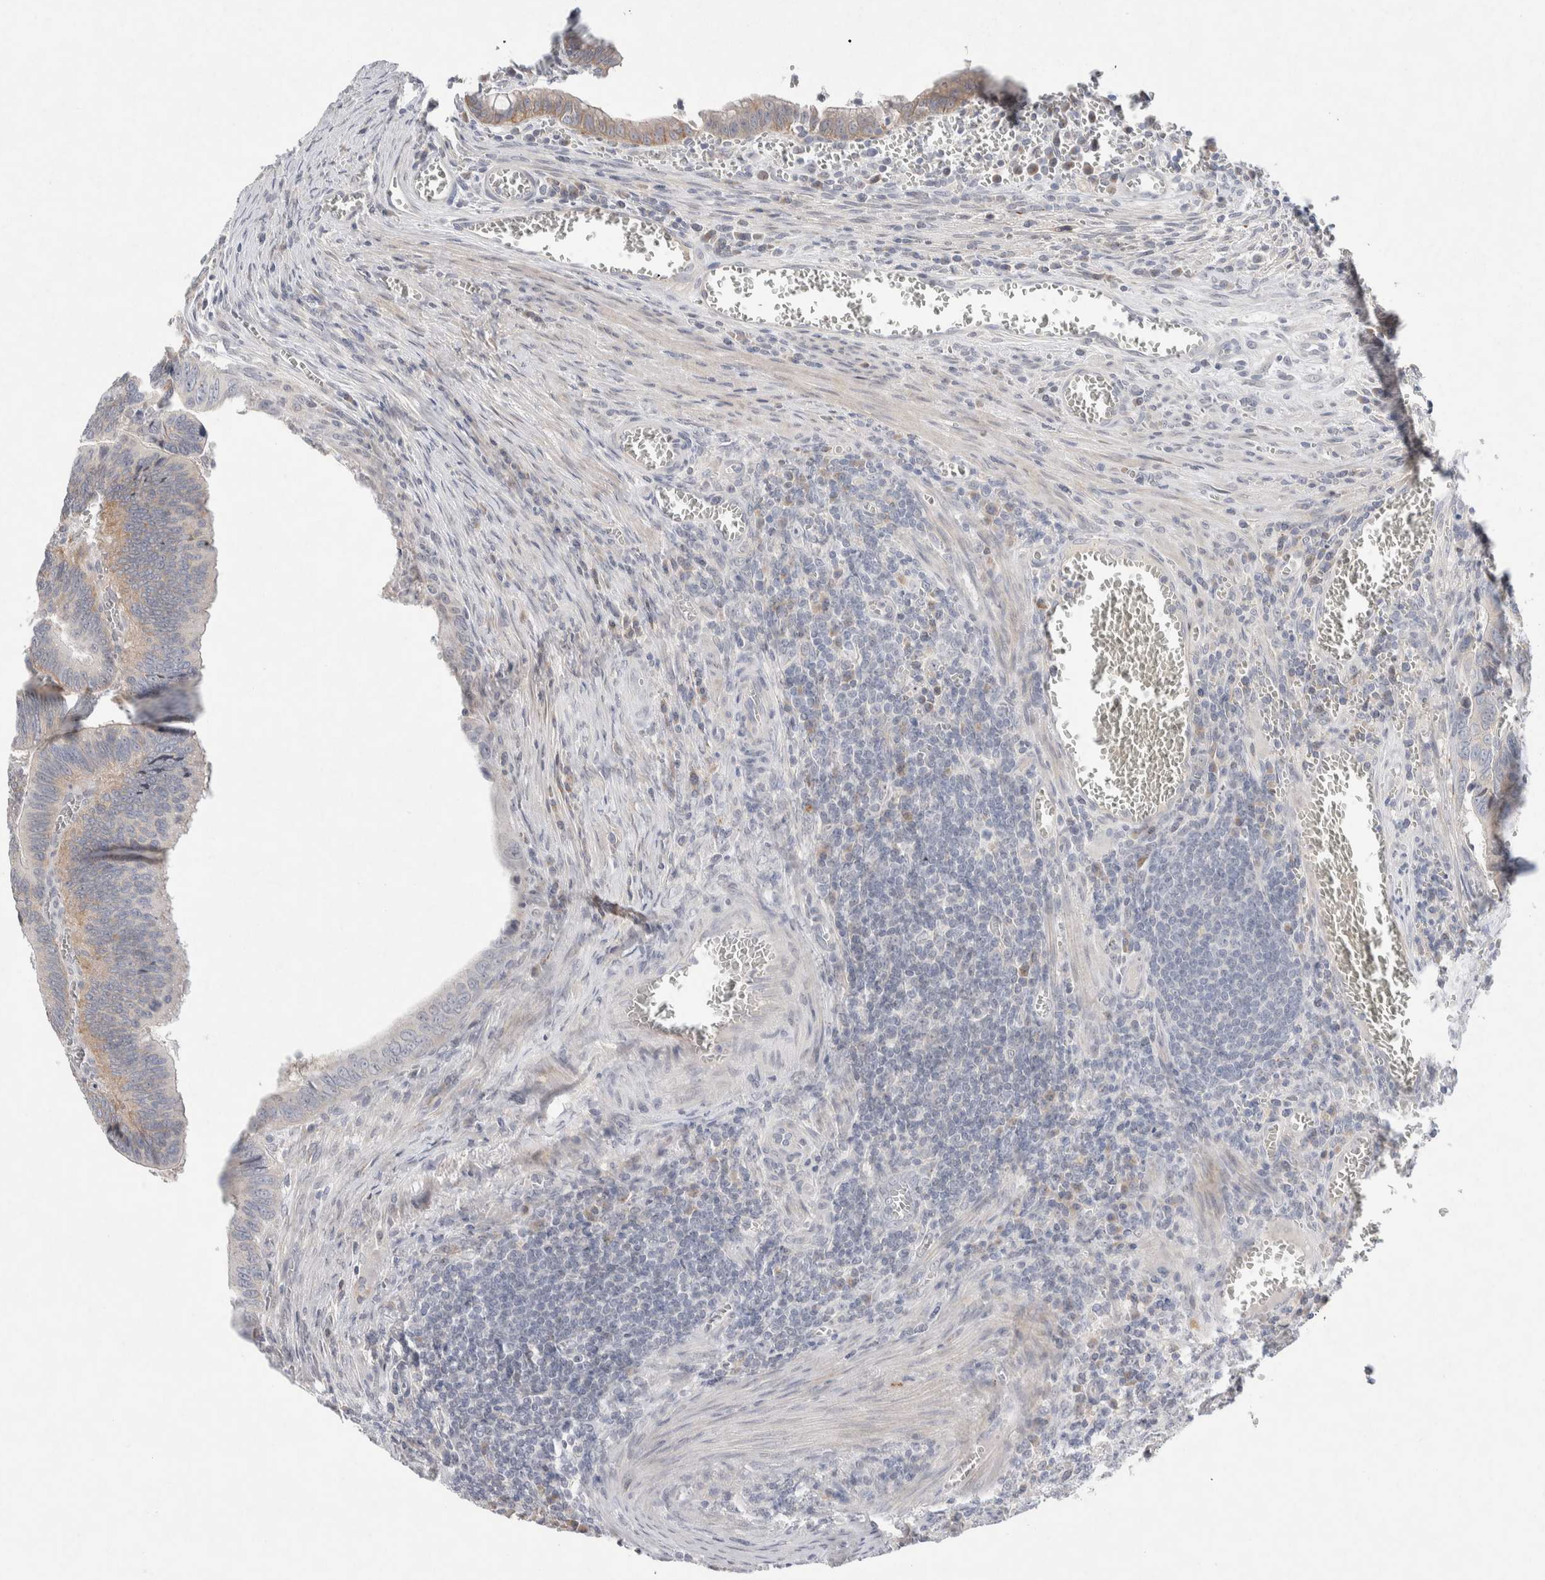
{"staining": {"intensity": "weak", "quantity": "<25%", "location": "cytoplasmic/membranous"}, "tissue": "colorectal cancer", "cell_type": "Tumor cells", "image_type": "cancer", "snomed": [{"axis": "morphology", "description": "Inflammation, NOS"}, {"axis": "morphology", "description": "Adenocarcinoma, NOS"}, {"axis": "topography", "description": "Colon"}], "caption": "Immunohistochemical staining of human colorectal adenocarcinoma shows no significant staining in tumor cells.", "gene": "CMTM4", "patient": {"sex": "male", "age": 72}}